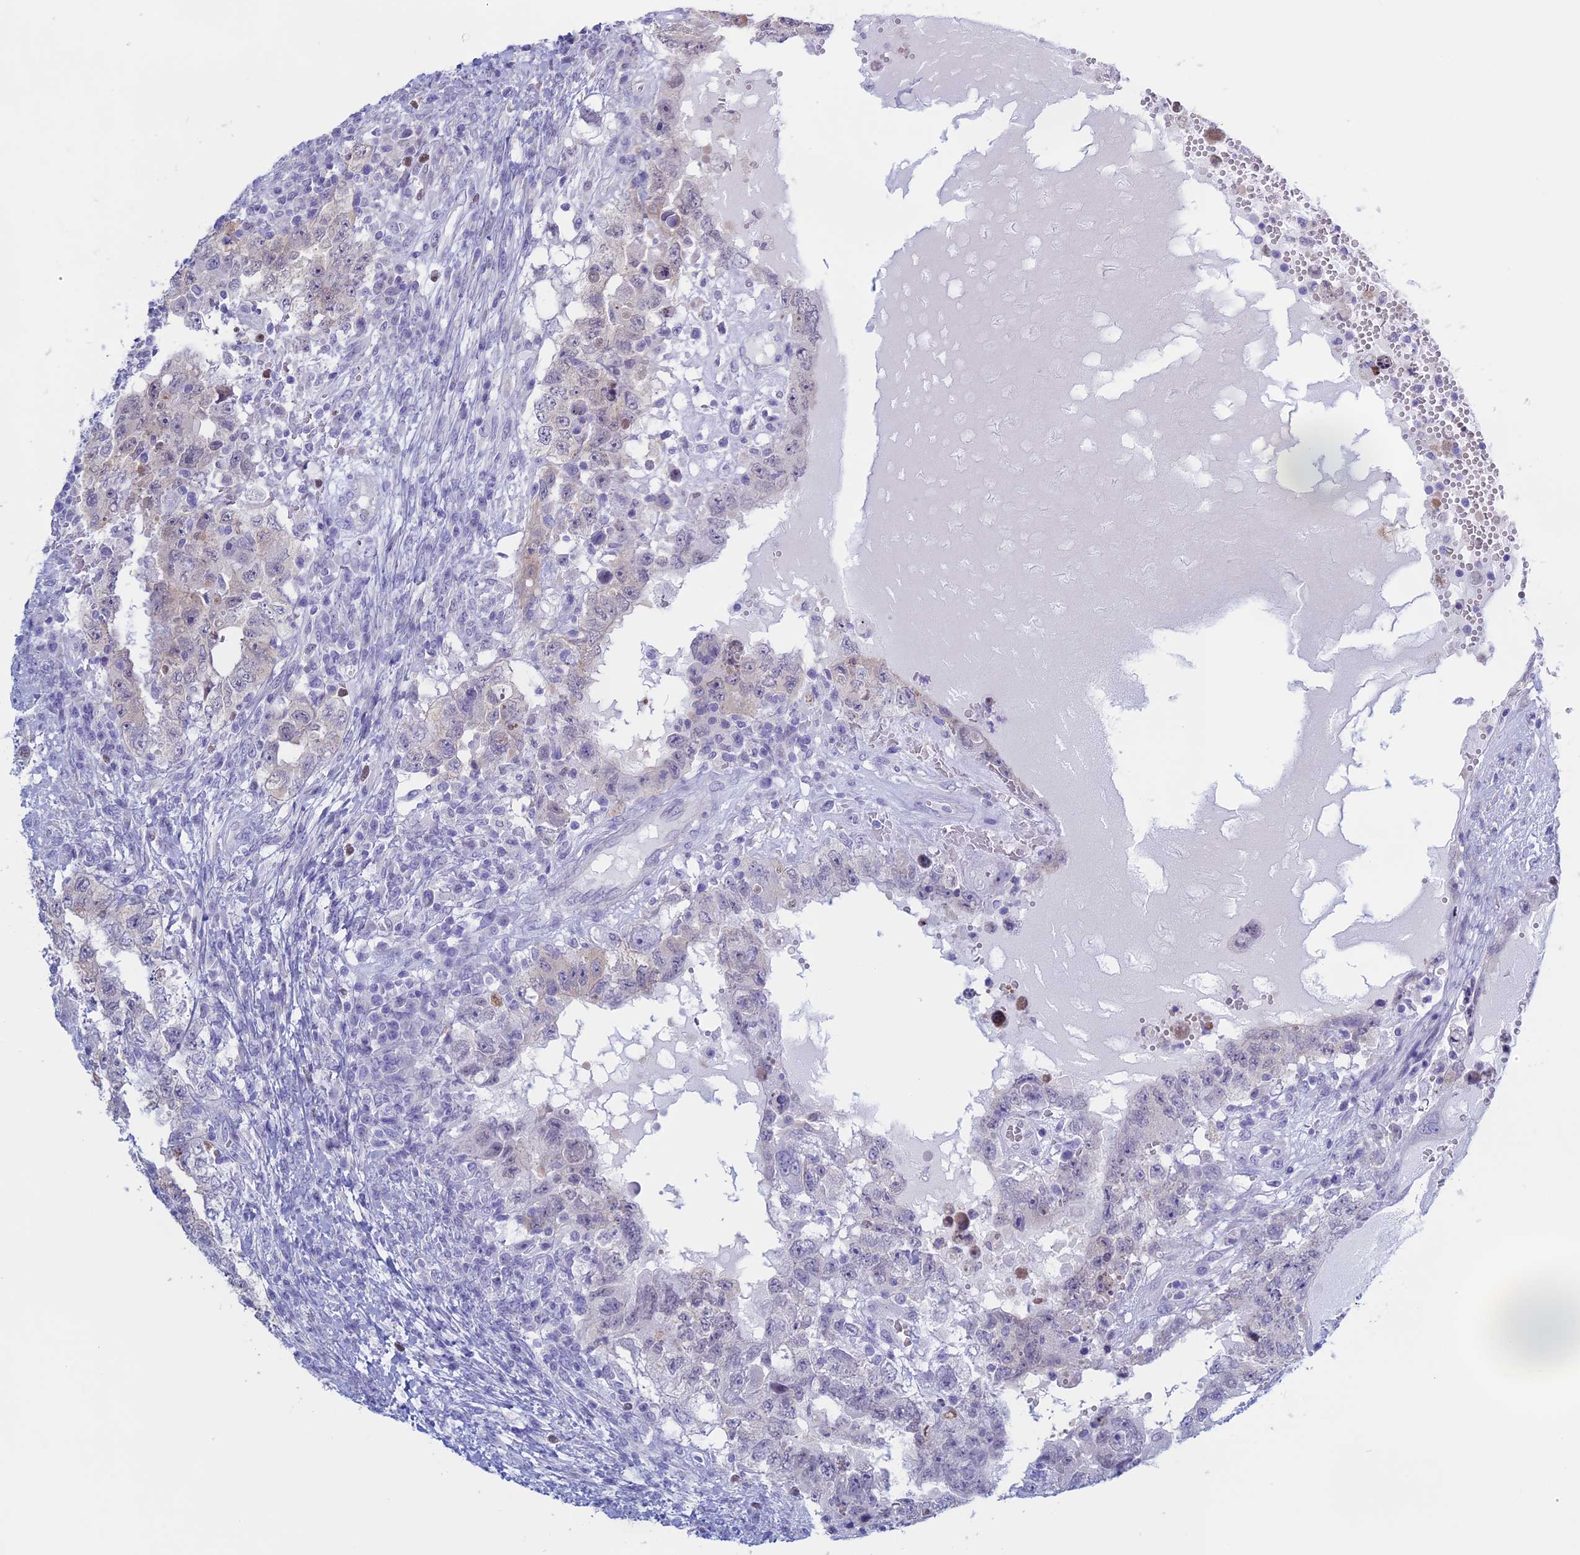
{"staining": {"intensity": "negative", "quantity": "none", "location": "none"}, "tissue": "testis cancer", "cell_type": "Tumor cells", "image_type": "cancer", "snomed": [{"axis": "morphology", "description": "Carcinoma, Embryonal, NOS"}, {"axis": "topography", "description": "Testis"}], "caption": "There is no significant expression in tumor cells of embryonal carcinoma (testis). (Stains: DAB immunohistochemistry (IHC) with hematoxylin counter stain, Microscopy: brightfield microscopy at high magnification).", "gene": "LHFPL2", "patient": {"sex": "male", "age": 26}}